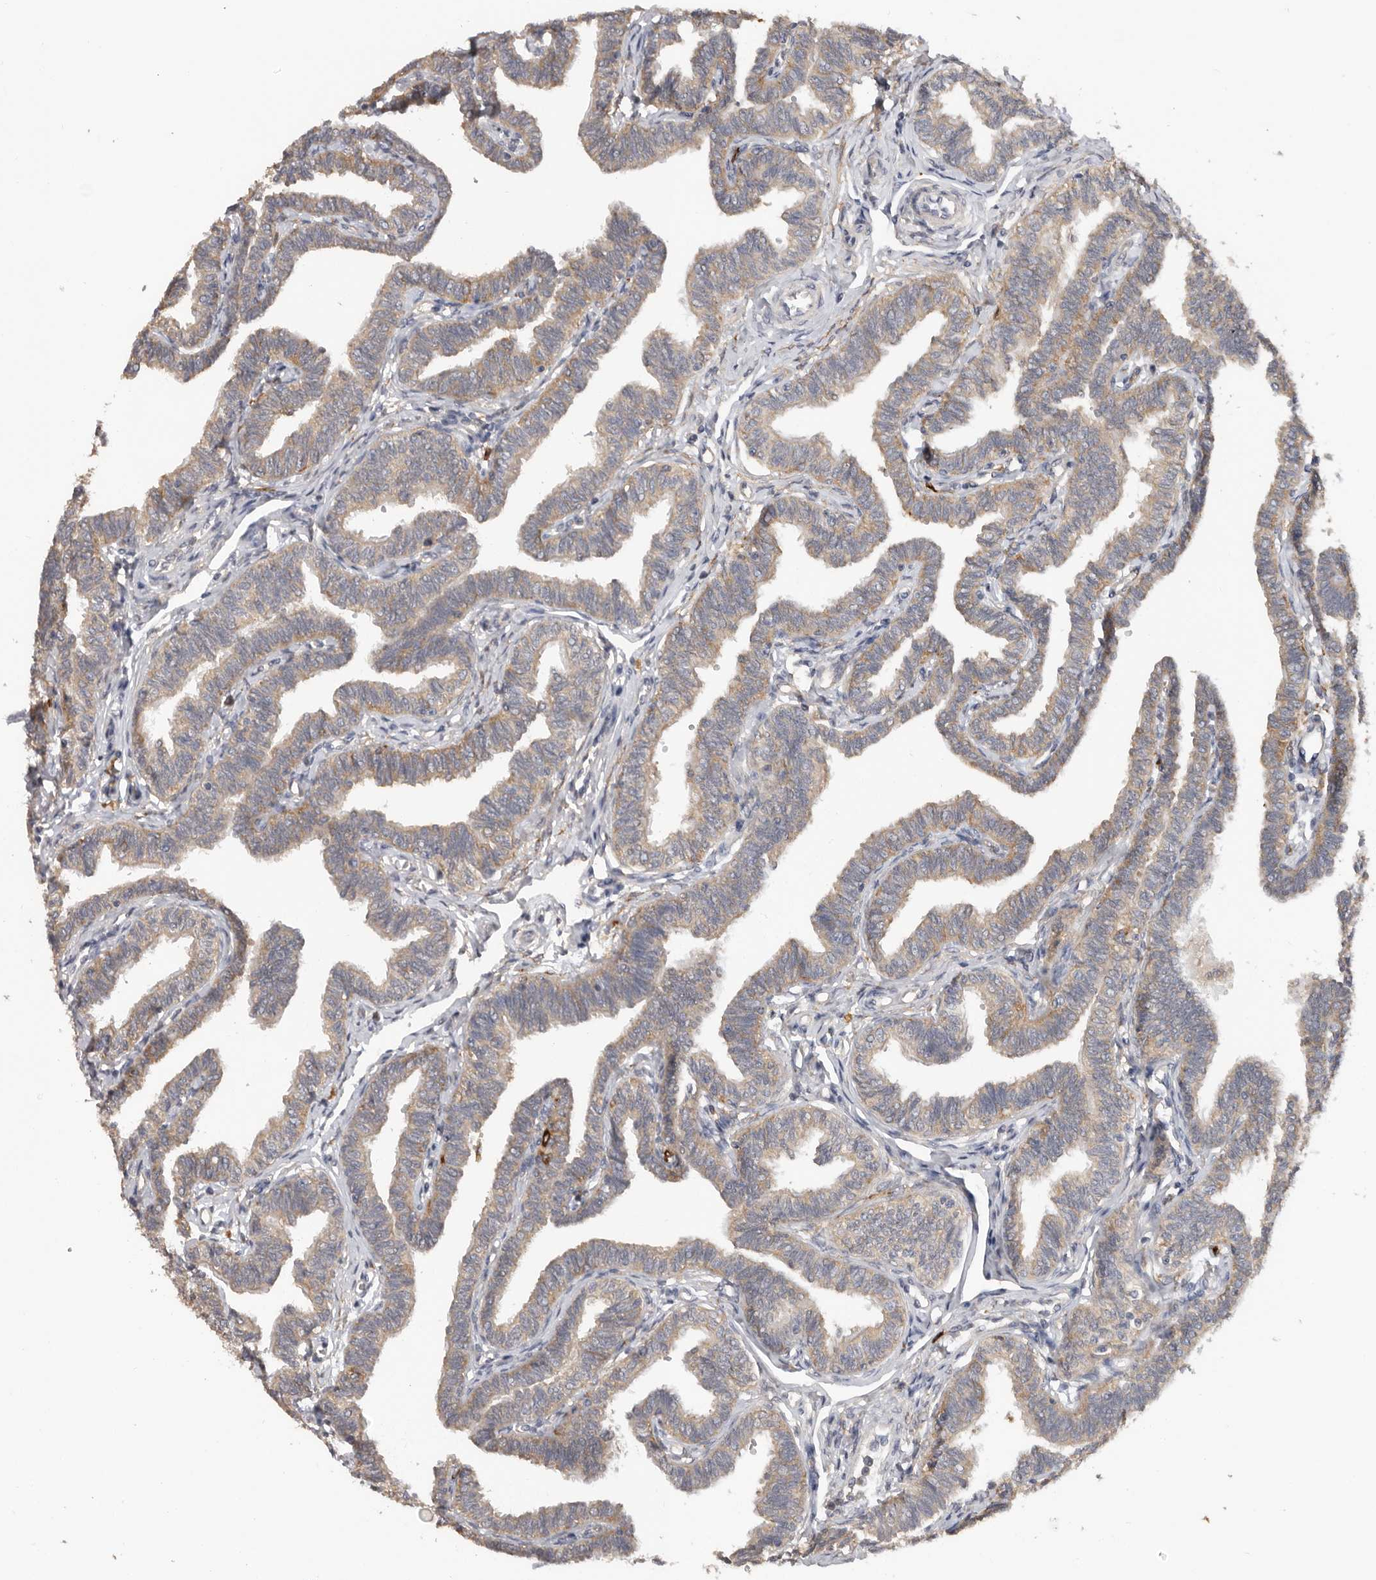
{"staining": {"intensity": "strong", "quantity": "25%-75%", "location": "cytoplasmic/membranous"}, "tissue": "fallopian tube", "cell_type": "Glandular cells", "image_type": "normal", "snomed": [{"axis": "morphology", "description": "Normal tissue, NOS"}, {"axis": "topography", "description": "Fallopian tube"}, {"axis": "topography", "description": "Ovary"}], "caption": "This histopathology image shows immunohistochemistry (IHC) staining of unremarkable fallopian tube, with high strong cytoplasmic/membranous positivity in about 25%-75% of glandular cells.", "gene": "TFRC", "patient": {"sex": "female", "age": 23}}